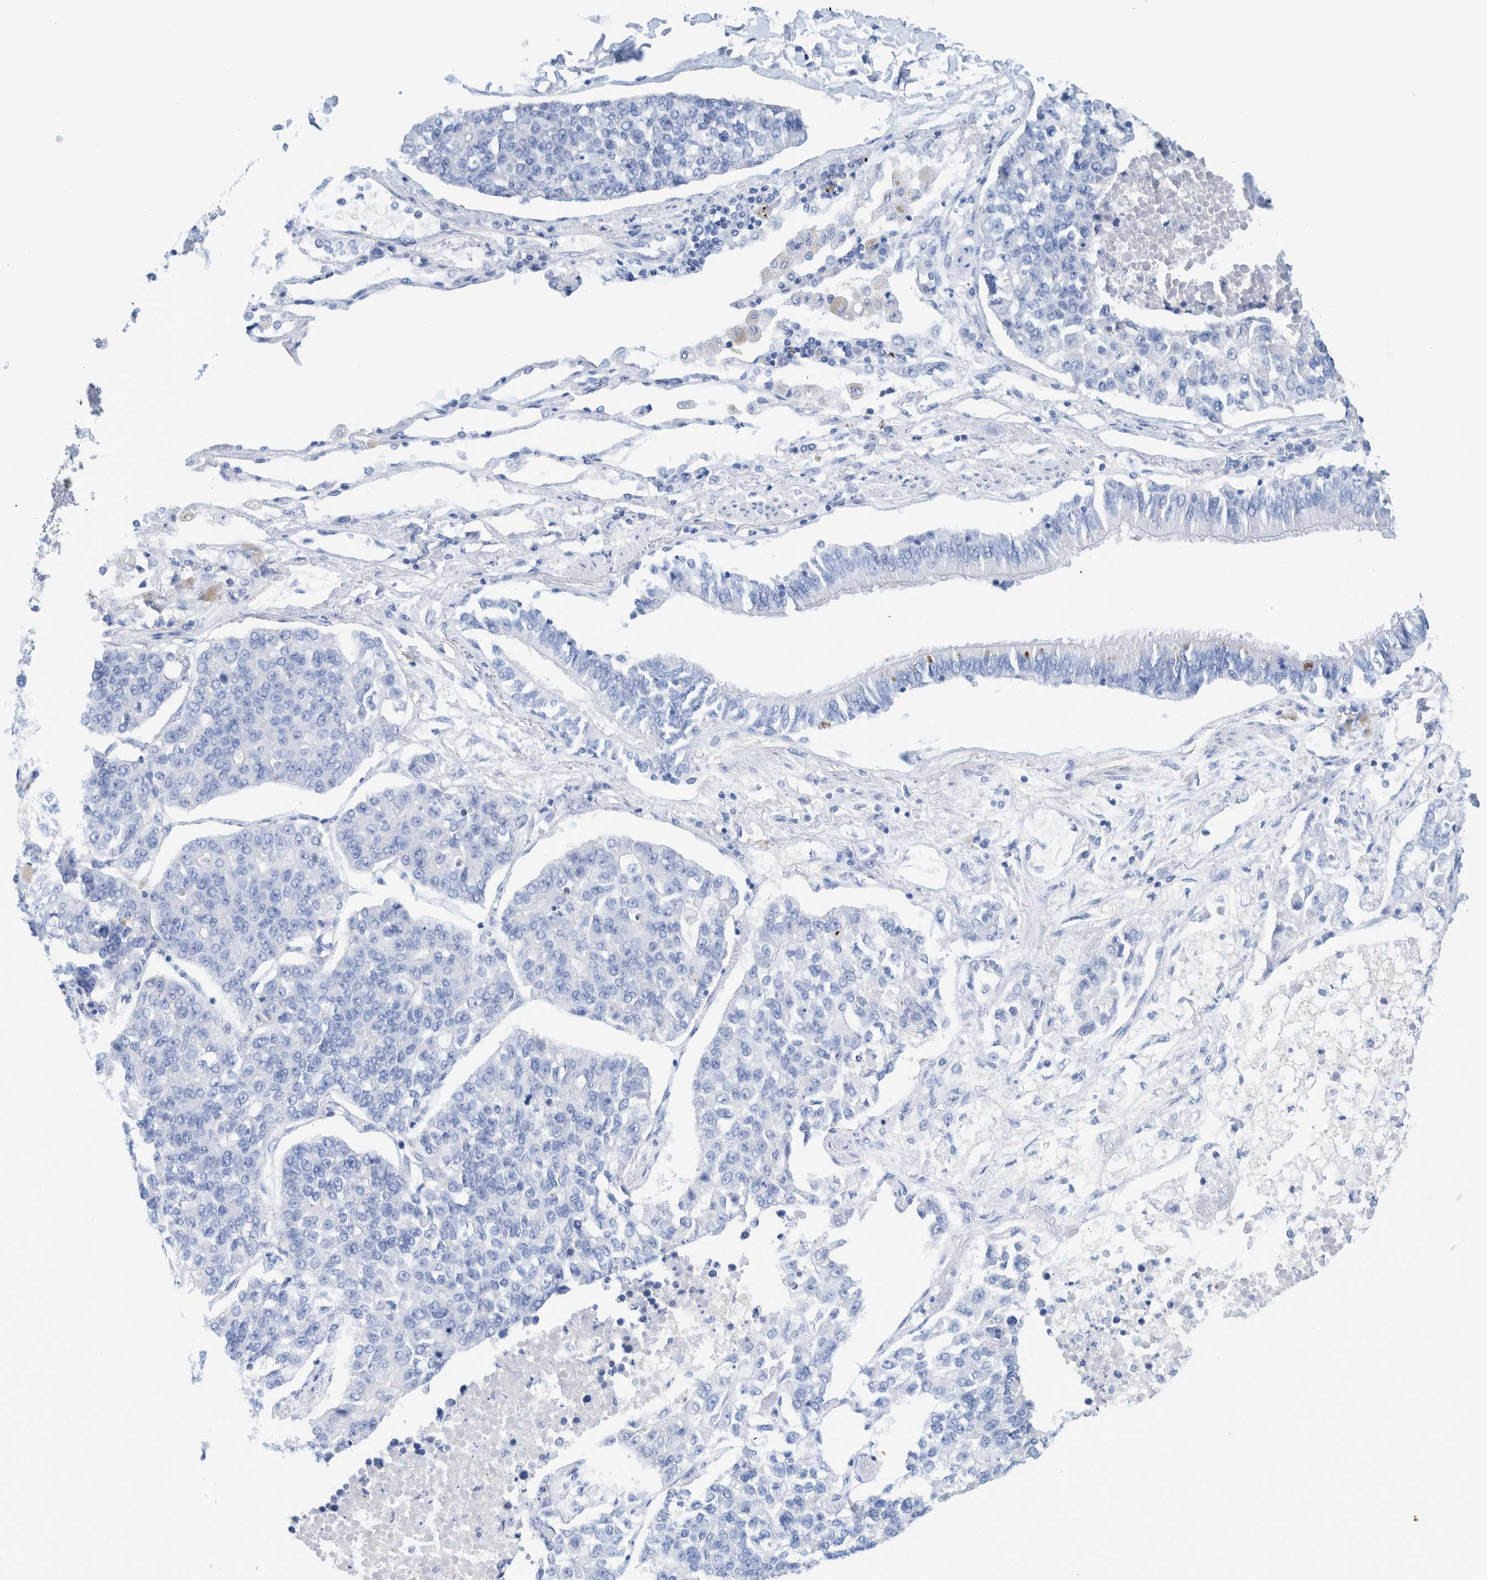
{"staining": {"intensity": "negative", "quantity": "none", "location": "none"}, "tissue": "lung cancer", "cell_type": "Tumor cells", "image_type": "cancer", "snomed": [{"axis": "morphology", "description": "Adenocarcinoma, NOS"}, {"axis": "topography", "description": "Lung"}], "caption": "Photomicrograph shows no significant protein staining in tumor cells of lung cancer.", "gene": "PERP", "patient": {"sex": "male", "age": 49}}